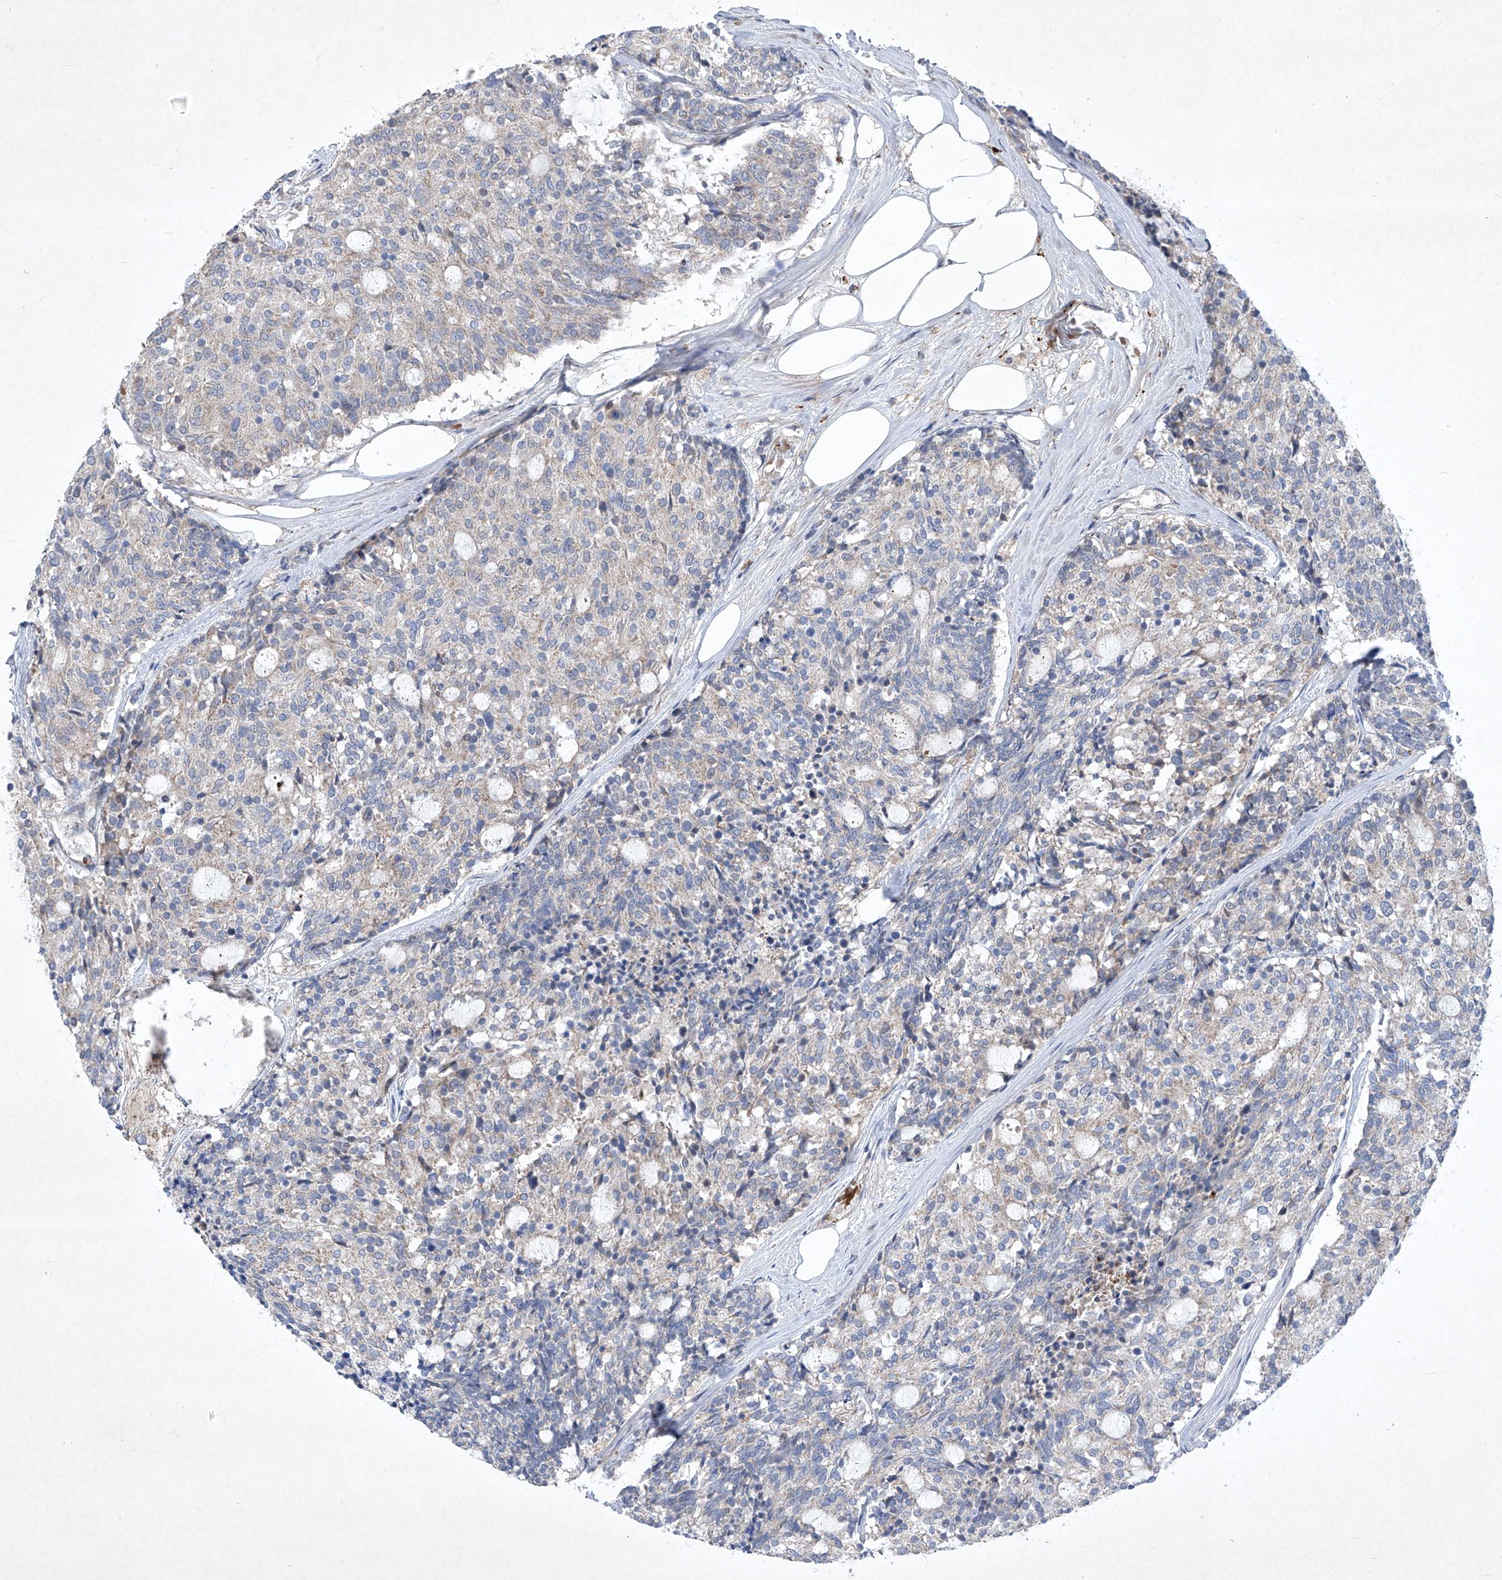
{"staining": {"intensity": "negative", "quantity": "none", "location": "none"}, "tissue": "carcinoid", "cell_type": "Tumor cells", "image_type": "cancer", "snomed": [{"axis": "morphology", "description": "Carcinoid, malignant, NOS"}, {"axis": "topography", "description": "Pancreas"}], "caption": "Immunohistochemistry (IHC) image of neoplastic tissue: carcinoid stained with DAB (3,3'-diaminobenzidine) shows no significant protein positivity in tumor cells.", "gene": "COQ3", "patient": {"sex": "female", "age": 54}}